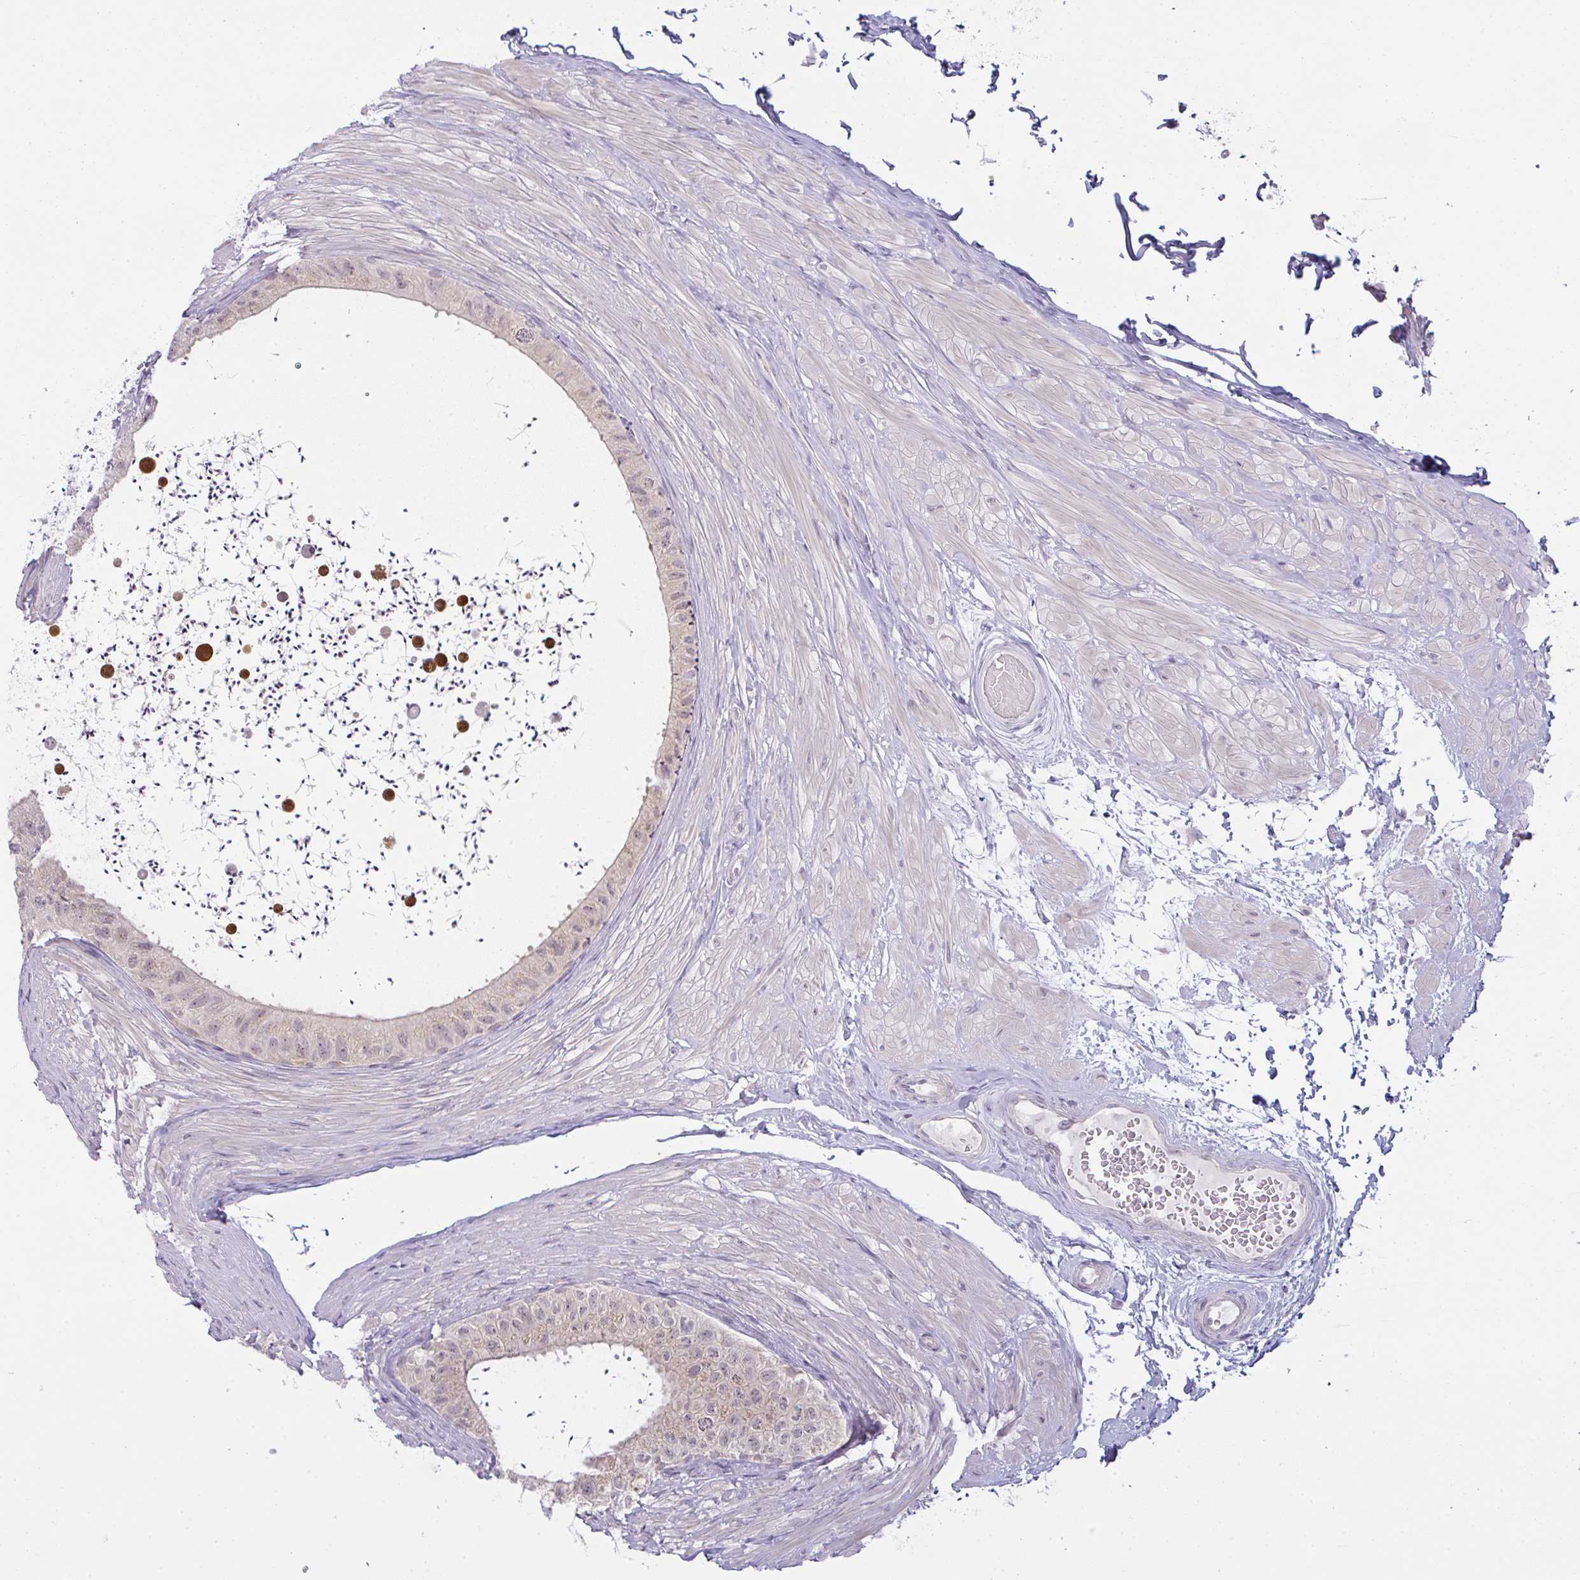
{"staining": {"intensity": "negative", "quantity": "none", "location": "none"}, "tissue": "epididymis", "cell_type": "Glandular cells", "image_type": "normal", "snomed": [{"axis": "morphology", "description": "Normal tissue, NOS"}, {"axis": "topography", "description": "Epididymis"}, {"axis": "topography", "description": "Peripheral nerve tissue"}], "caption": "An image of epididymis stained for a protein exhibits no brown staining in glandular cells. Nuclei are stained in blue.", "gene": "CSE1L", "patient": {"sex": "male", "age": 32}}